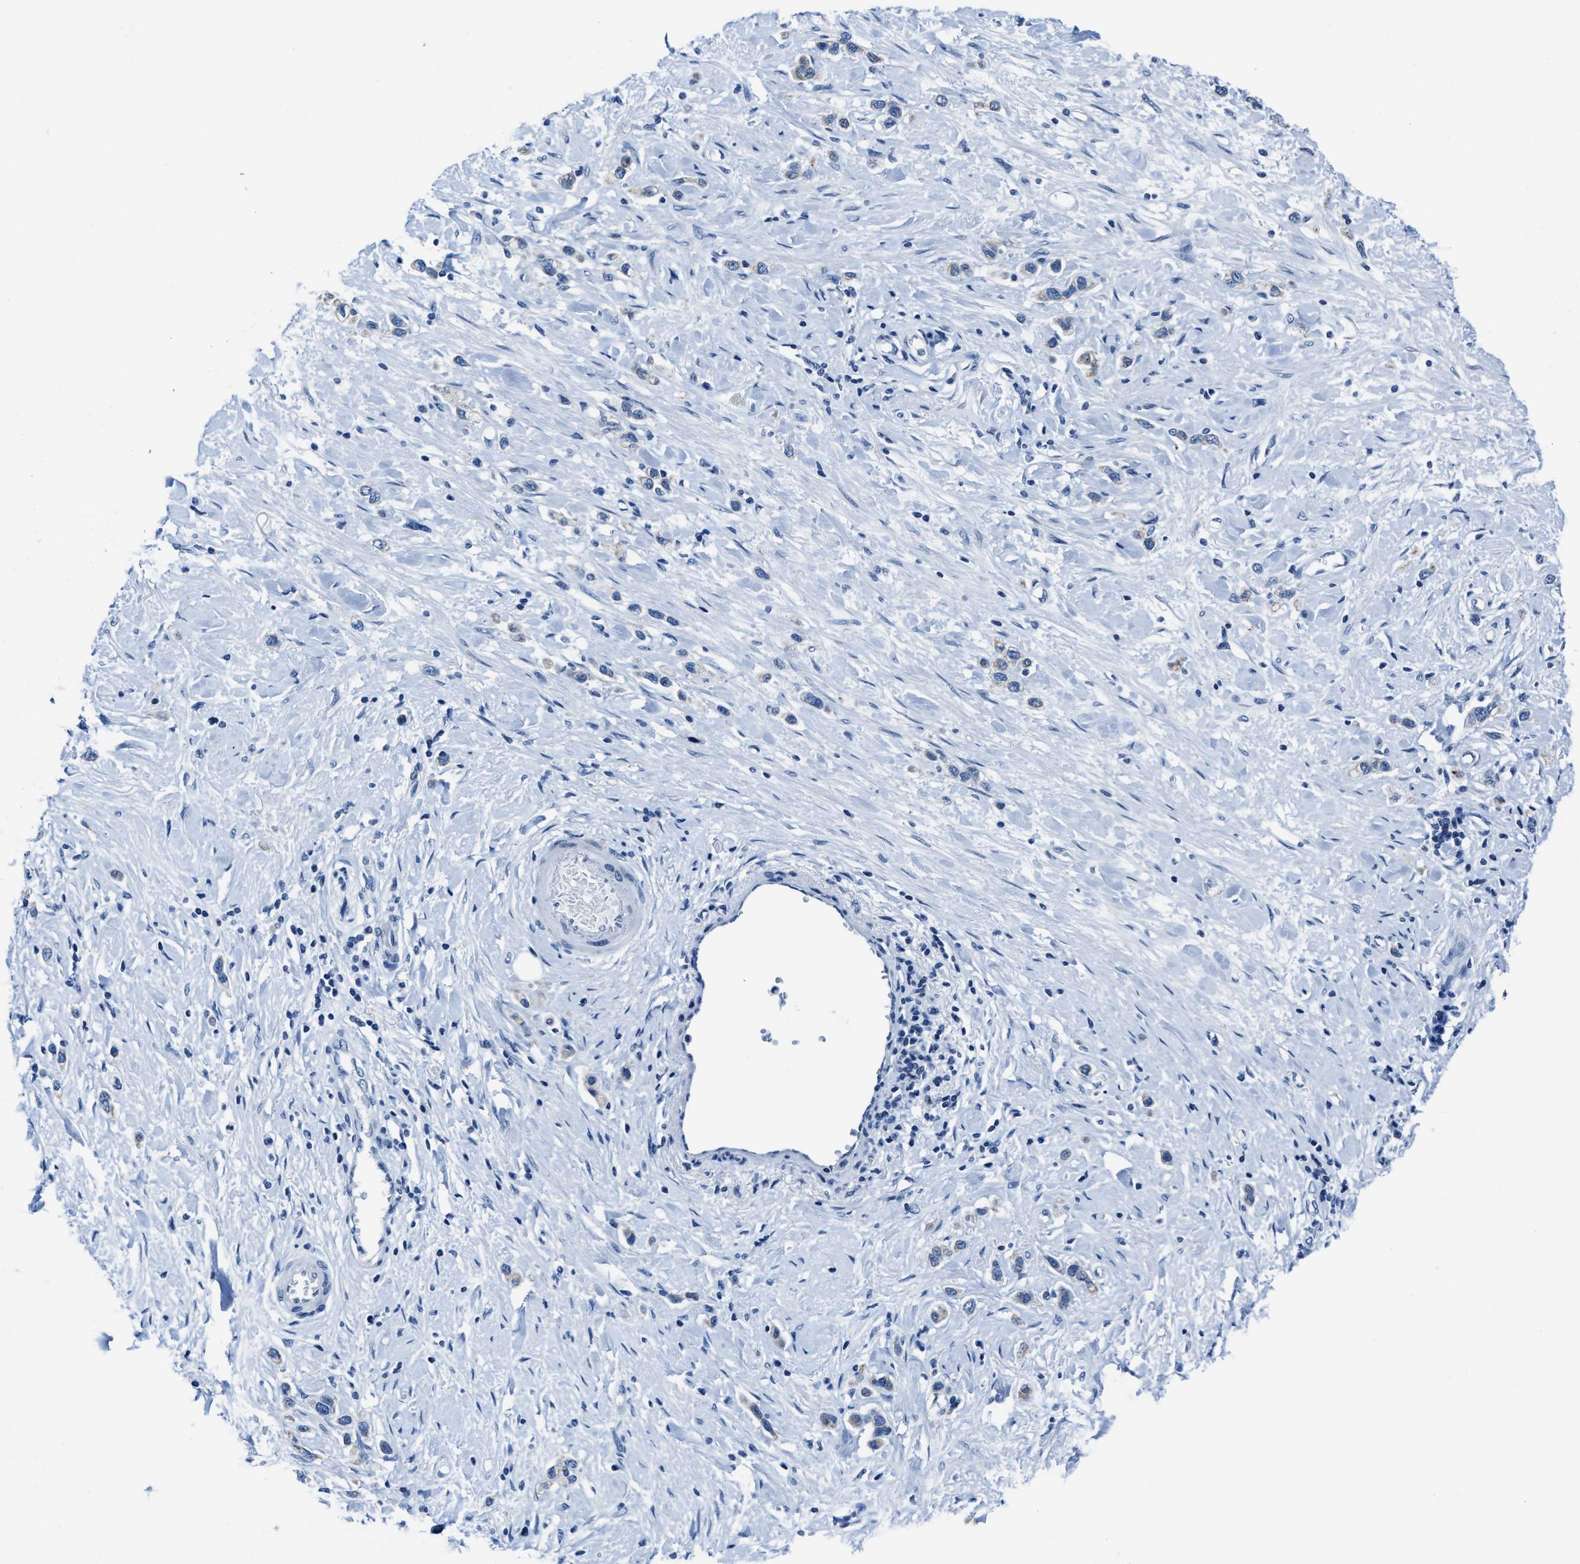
{"staining": {"intensity": "negative", "quantity": "none", "location": "none"}, "tissue": "stomach cancer", "cell_type": "Tumor cells", "image_type": "cancer", "snomed": [{"axis": "morphology", "description": "Adenocarcinoma, NOS"}, {"axis": "topography", "description": "Stomach"}], "caption": "The immunohistochemistry (IHC) micrograph has no significant staining in tumor cells of stomach cancer tissue.", "gene": "ASZ1", "patient": {"sex": "female", "age": 65}}